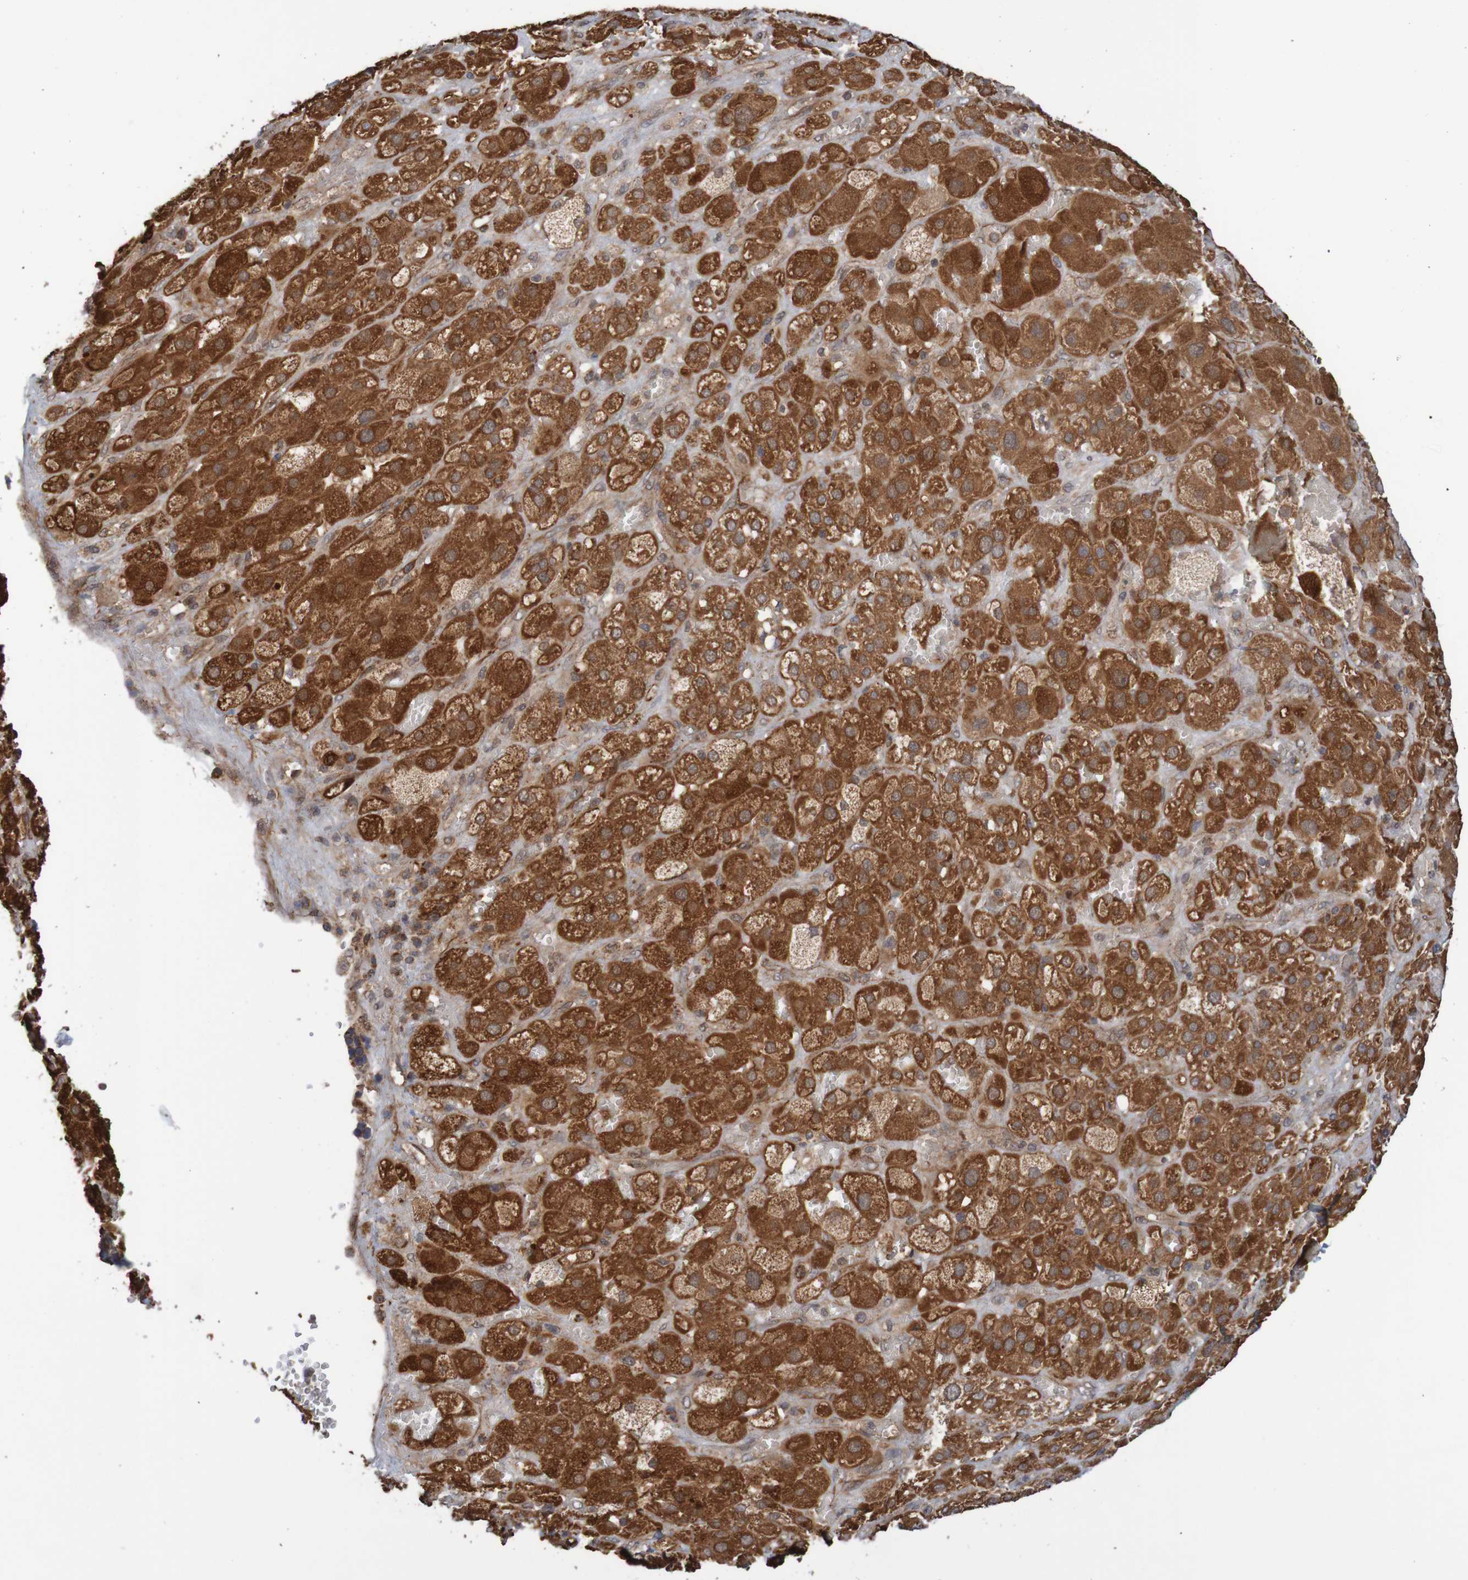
{"staining": {"intensity": "strong", "quantity": ">75%", "location": "cytoplasmic/membranous"}, "tissue": "adrenal gland", "cell_type": "Glandular cells", "image_type": "normal", "snomed": [{"axis": "morphology", "description": "Normal tissue, NOS"}, {"axis": "topography", "description": "Adrenal gland"}], "caption": "DAB immunohistochemical staining of normal human adrenal gland reveals strong cytoplasmic/membranous protein expression in about >75% of glandular cells.", "gene": "MRPL52", "patient": {"sex": "female", "age": 47}}